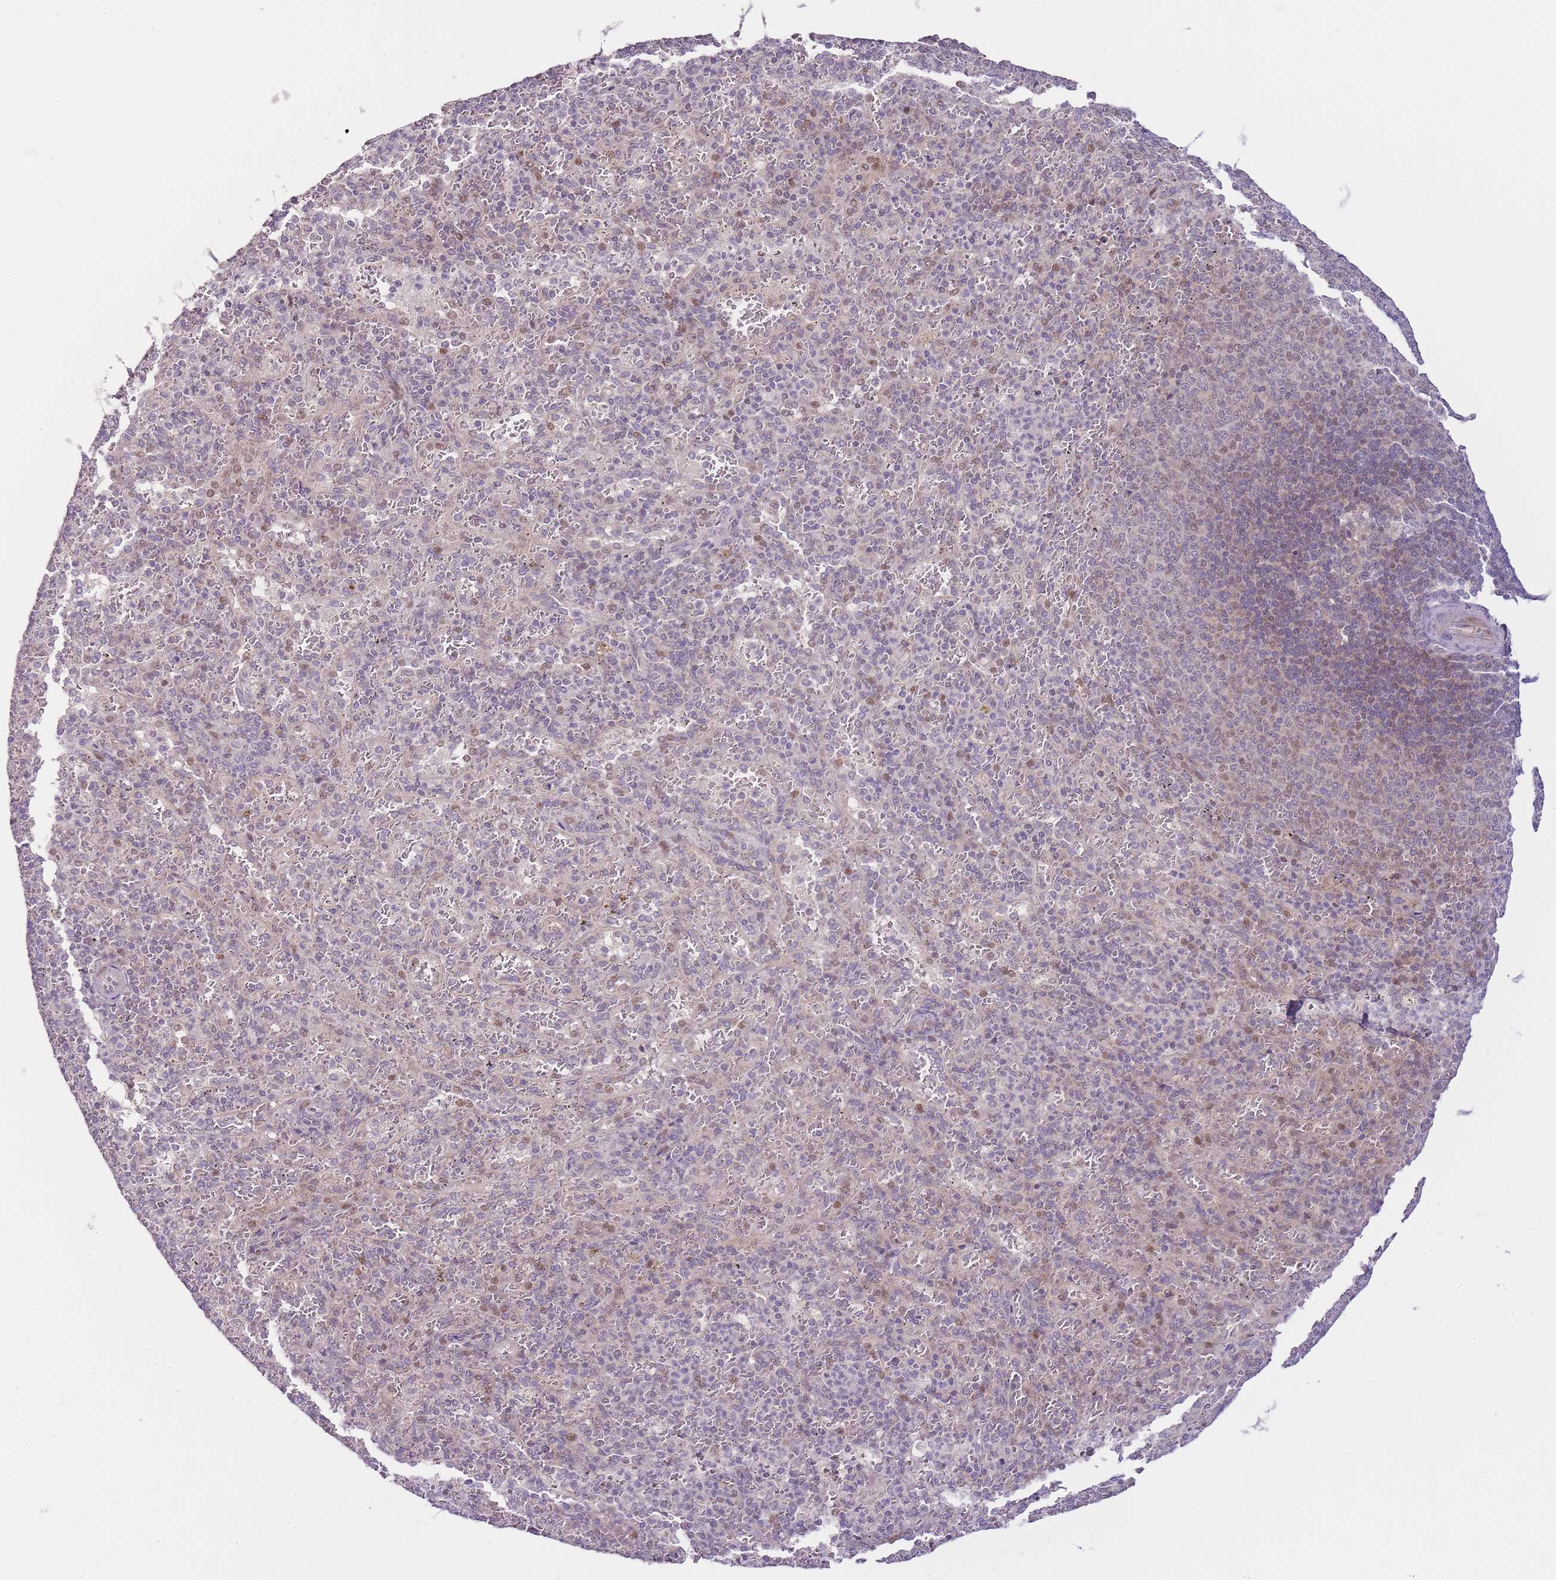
{"staining": {"intensity": "weak", "quantity": "25%-75%", "location": "nuclear"}, "tissue": "spleen", "cell_type": "Cells in red pulp", "image_type": "normal", "snomed": [{"axis": "morphology", "description": "Normal tissue, NOS"}, {"axis": "topography", "description": "Spleen"}], "caption": "Benign spleen reveals weak nuclear expression in about 25%-75% of cells in red pulp, visualized by immunohistochemistry.", "gene": "OGG1", "patient": {"sex": "female", "age": 21}}